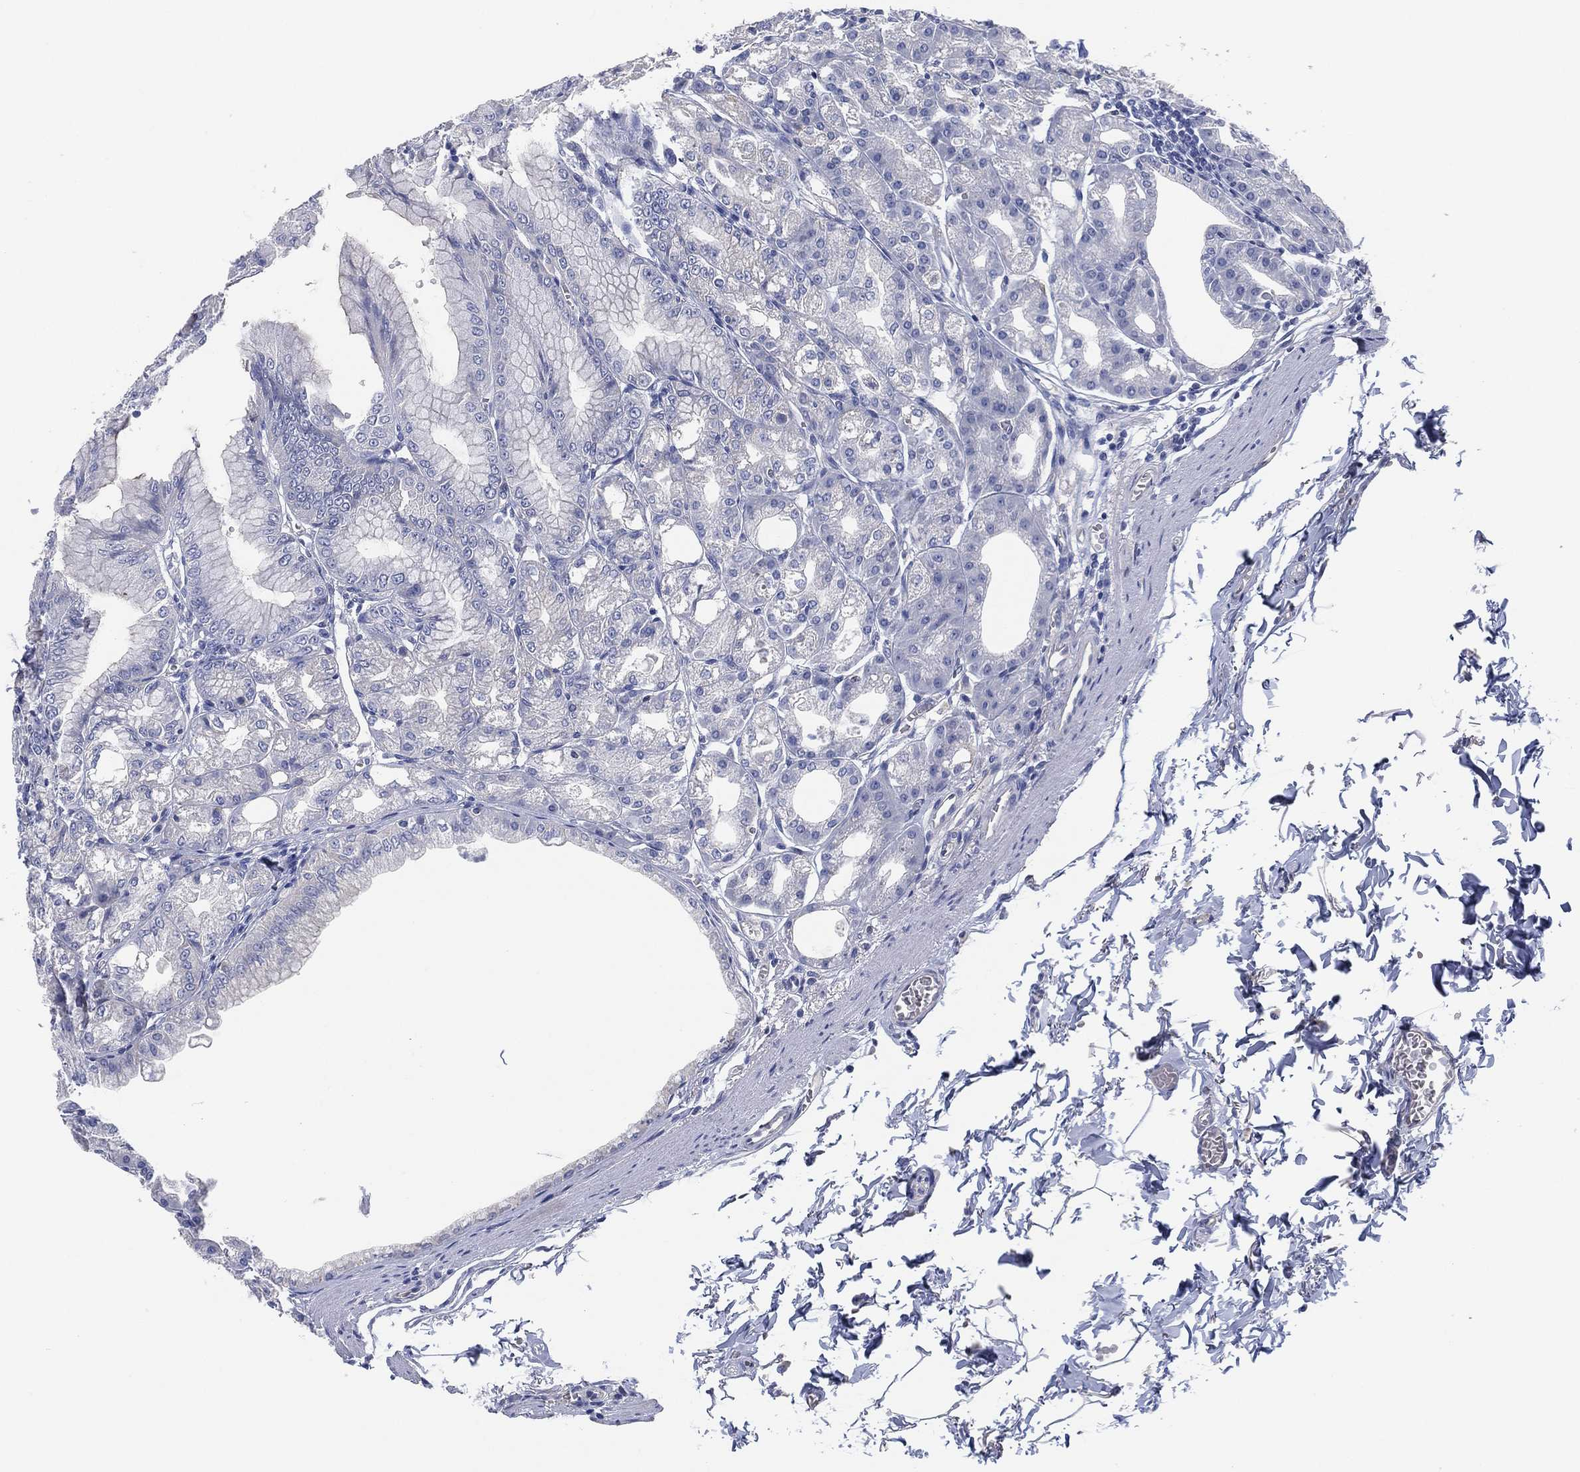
{"staining": {"intensity": "negative", "quantity": "none", "location": "none"}, "tissue": "stomach", "cell_type": "Glandular cells", "image_type": "normal", "snomed": [{"axis": "morphology", "description": "Normal tissue, NOS"}, {"axis": "topography", "description": "Stomach"}], "caption": "An immunohistochemistry image of normal stomach is shown. There is no staining in glandular cells of stomach.", "gene": "CCDC70", "patient": {"sex": "male", "age": 71}}